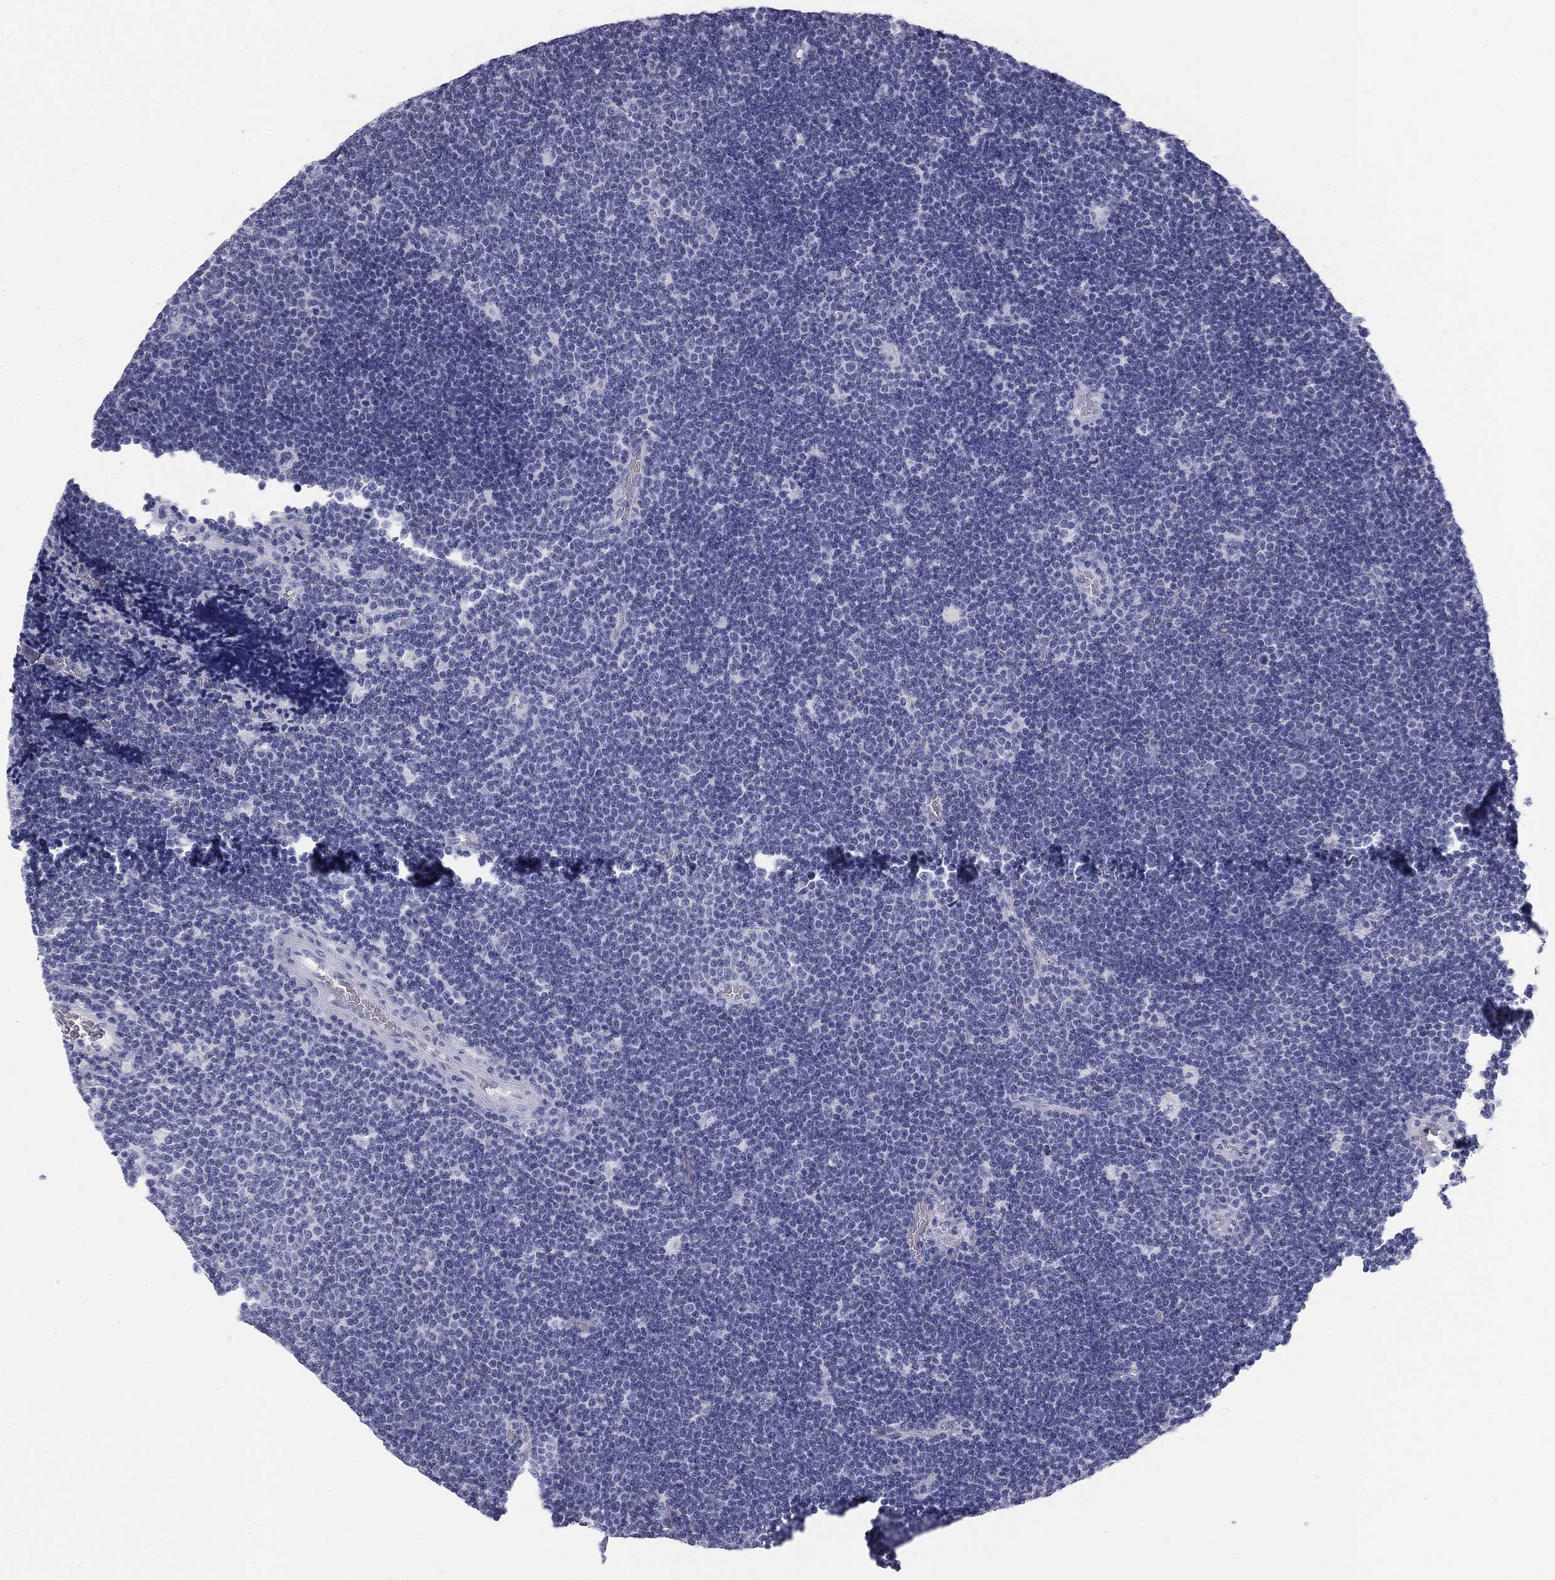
{"staining": {"intensity": "negative", "quantity": "none", "location": "none"}, "tissue": "lymphoma", "cell_type": "Tumor cells", "image_type": "cancer", "snomed": [{"axis": "morphology", "description": "Malignant lymphoma, non-Hodgkin's type, Low grade"}, {"axis": "topography", "description": "Brain"}], "caption": "A histopathology image of low-grade malignant lymphoma, non-Hodgkin's type stained for a protein exhibits no brown staining in tumor cells.", "gene": "SULT2B1", "patient": {"sex": "female", "age": 66}}